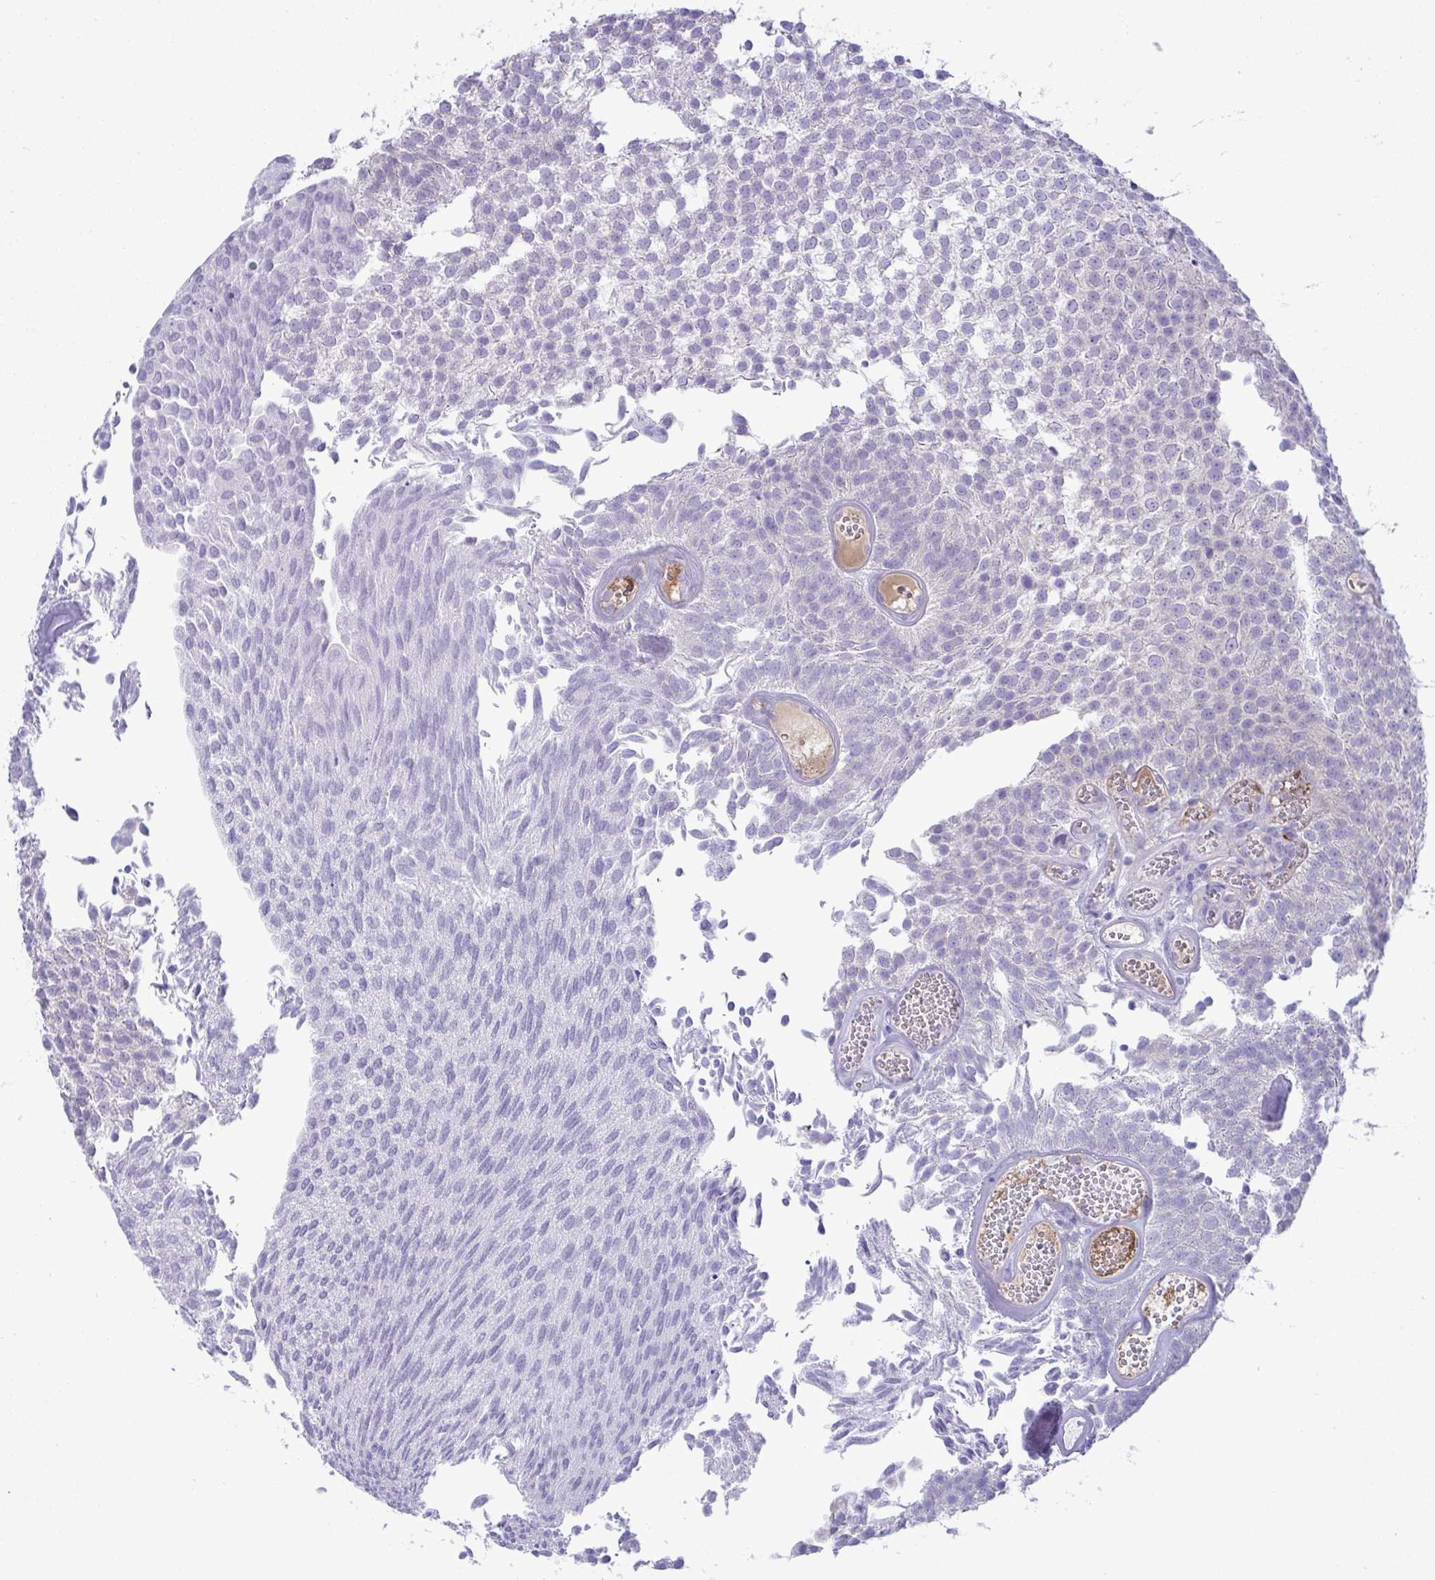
{"staining": {"intensity": "negative", "quantity": "none", "location": "none"}, "tissue": "urothelial cancer", "cell_type": "Tumor cells", "image_type": "cancer", "snomed": [{"axis": "morphology", "description": "Urothelial carcinoma, Low grade"}, {"axis": "topography", "description": "Urinary bladder"}], "caption": "Histopathology image shows no significant protein positivity in tumor cells of urothelial cancer.", "gene": "PLA2G12B", "patient": {"sex": "male", "age": 82}}